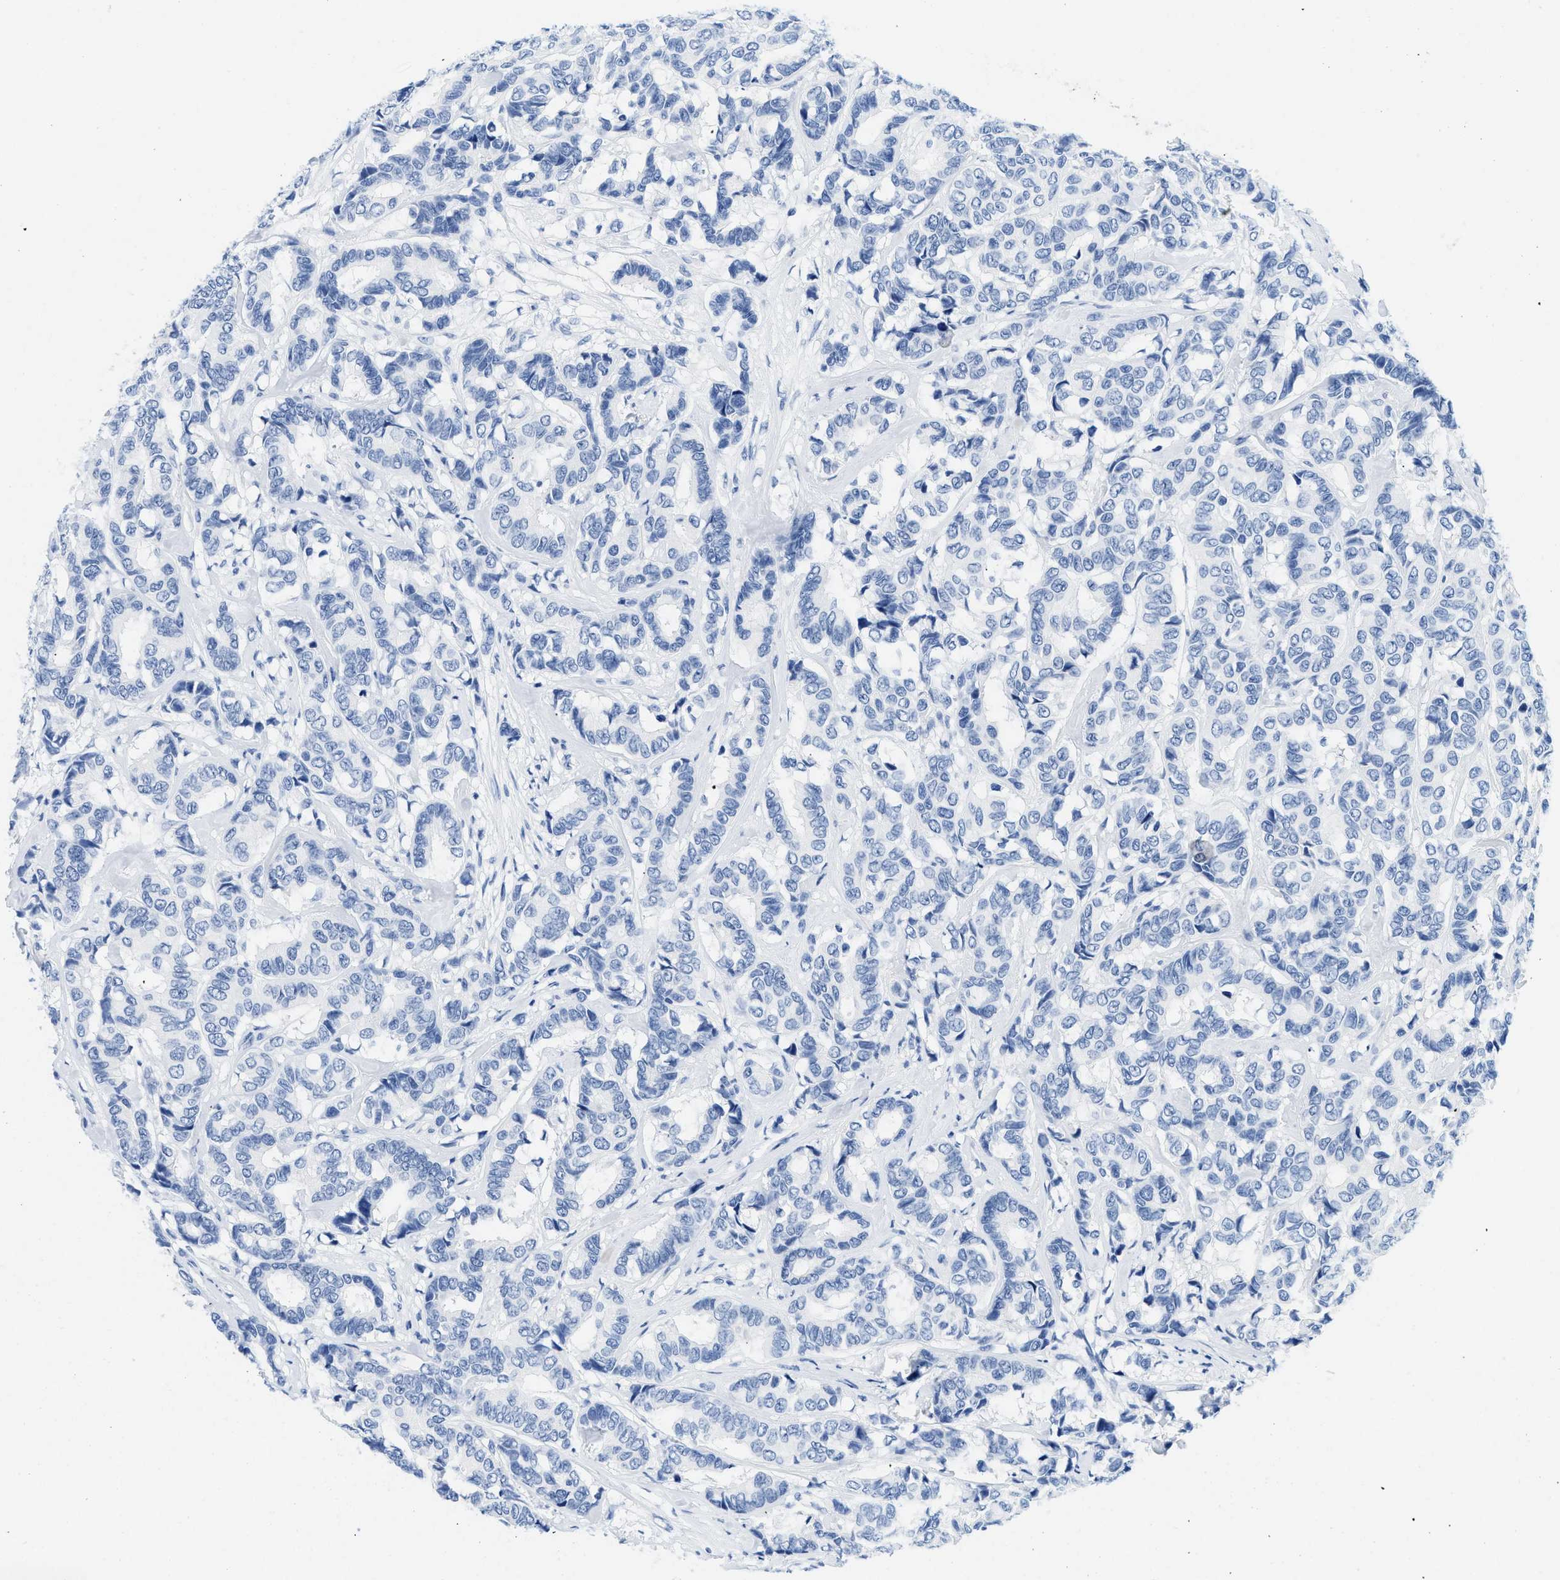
{"staining": {"intensity": "negative", "quantity": "none", "location": "none"}, "tissue": "breast cancer", "cell_type": "Tumor cells", "image_type": "cancer", "snomed": [{"axis": "morphology", "description": "Duct carcinoma"}, {"axis": "topography", "description": "Breast"}], "caption": "Micrograph shows no significant protein staining in tumor cells of breast cancer.", "gene": "GSN", "patient": {"sex": "female", "age": 87}}